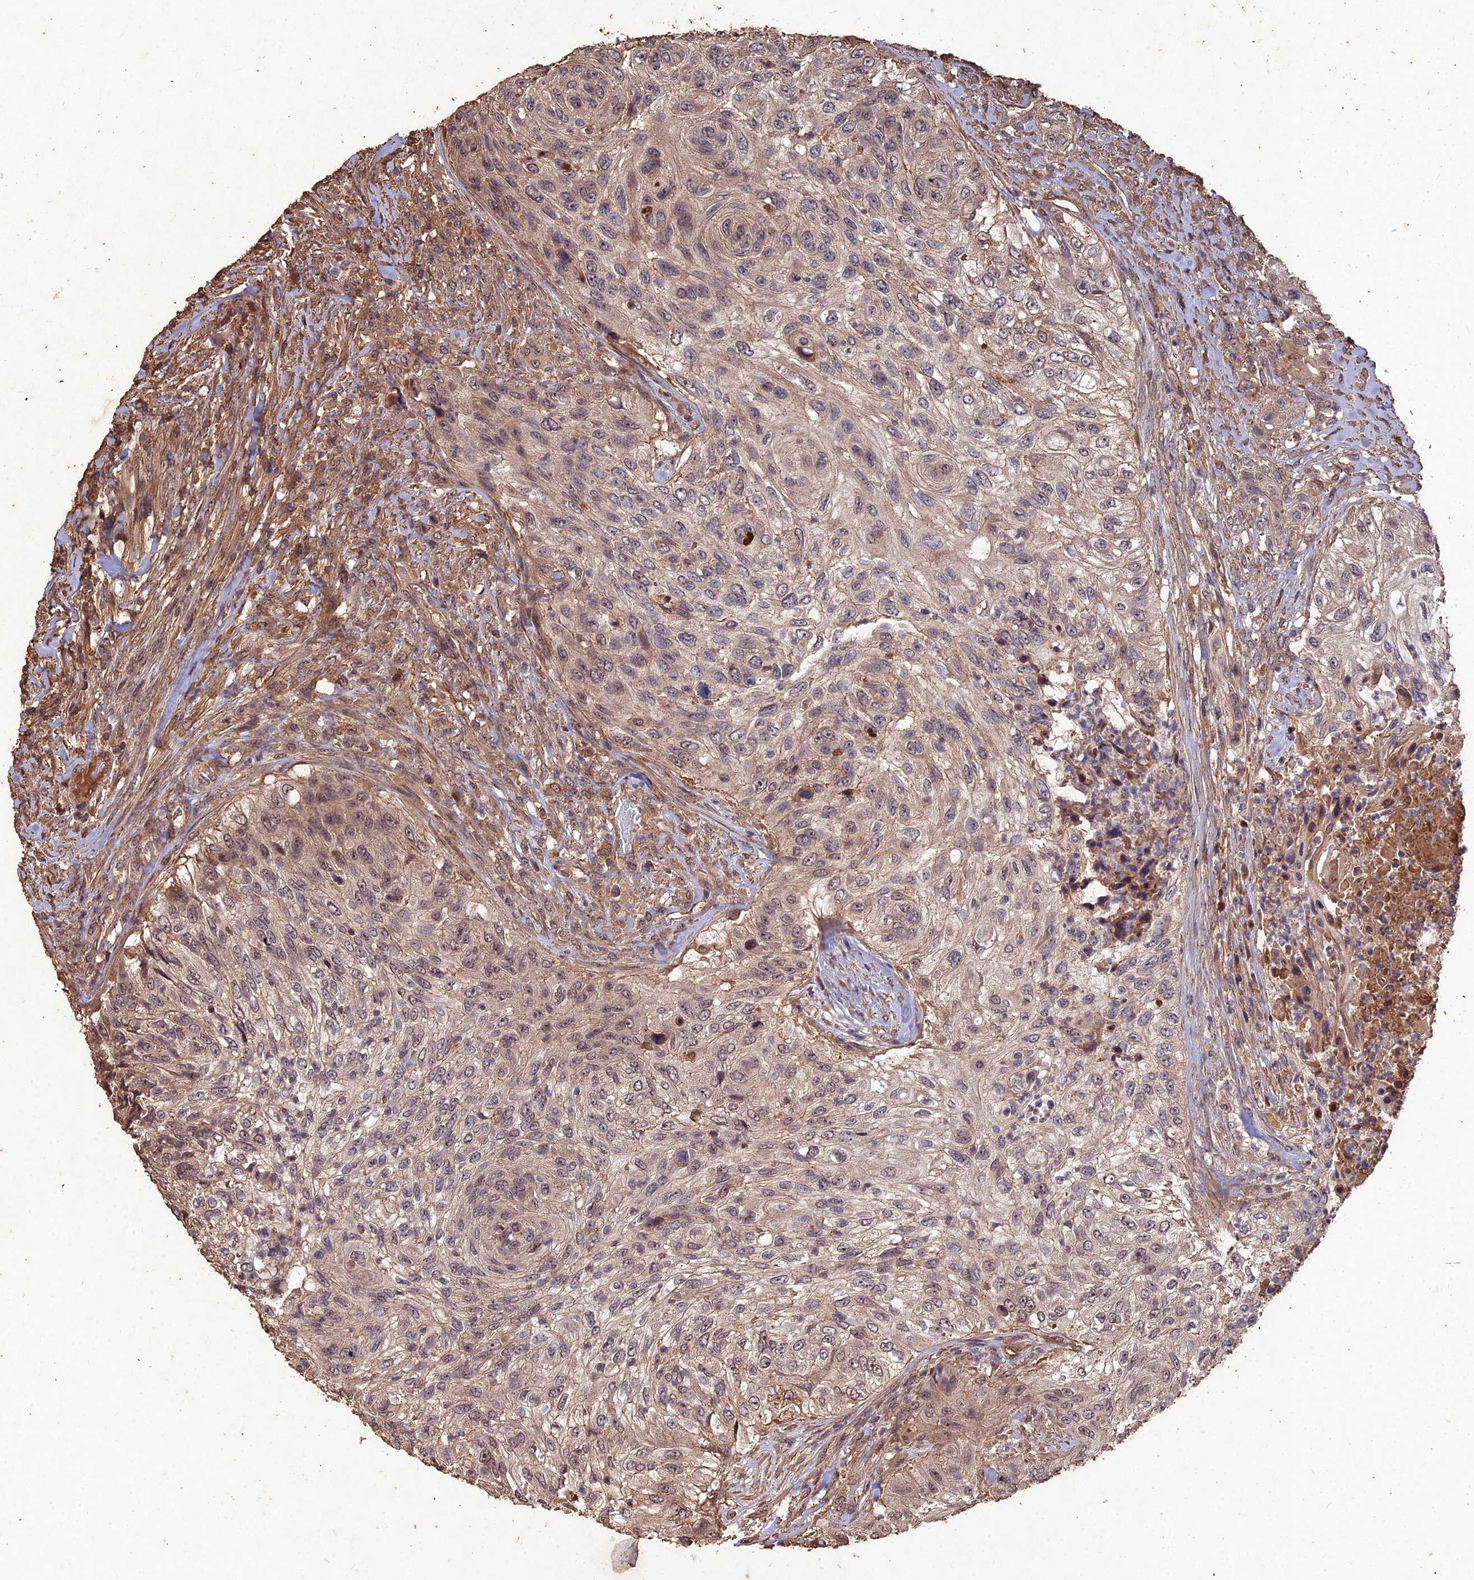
{"staining": {"intensity": "moderate", "quantity": ">75%", "location": "cytoplasmic/membranous"}, "tissue": "urothelial cancer", "cell_type": "Tumor cells", "image_type": "cancer", "snomed": [{"axis": "morphology", "description": "Urothelial carcinoma, High grade"}, {"axis": "topography", "description": "Urinary bladder"}], "caption": "Moderate cytoplasmic/membranous protein positivity is seen in about >75% of tumor cells in high-grade urothelial carcinoma.", "gene": "SYMPK", "patient": {"sex": "female", "age": 60}}